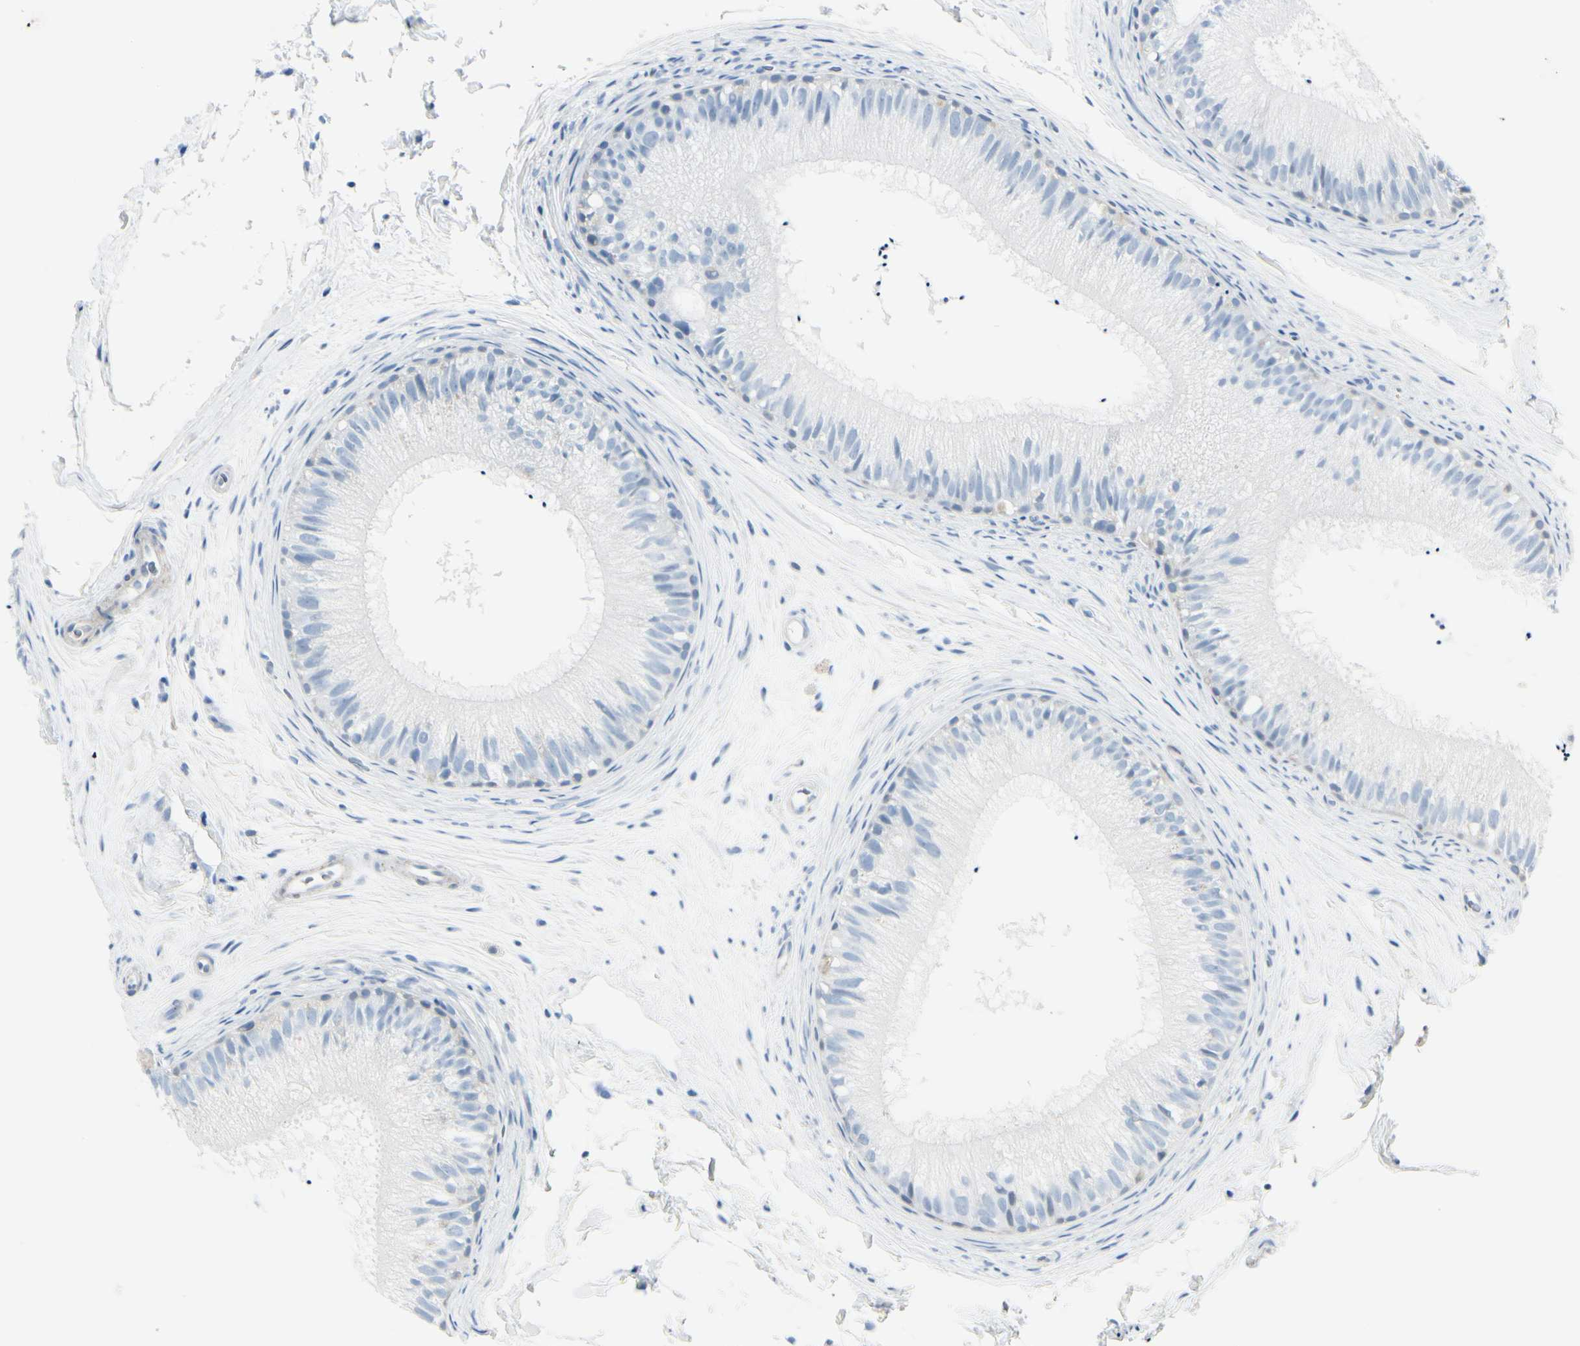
{"staining": {"intensity": "strong", "quantity": ">75%", "location": "cytoplasmic/membranous"}, "tissue": "epididymis", "cell_type": "Glandular cells", "image_type": "normal", "snomed": [{"axis": "morphology", "description": "Normal tissue, NOS"}, {"axis": "topography", "description": "Epididymis"}], "caption": "High-power microscopy captured an IHC histopathology image of benign epididymis, revealing strong cytoplasmic/membranous staining in about >75% of glandular cells.", "gene": "CDHR5", "patient": {"sex": "male", "age": 56}}